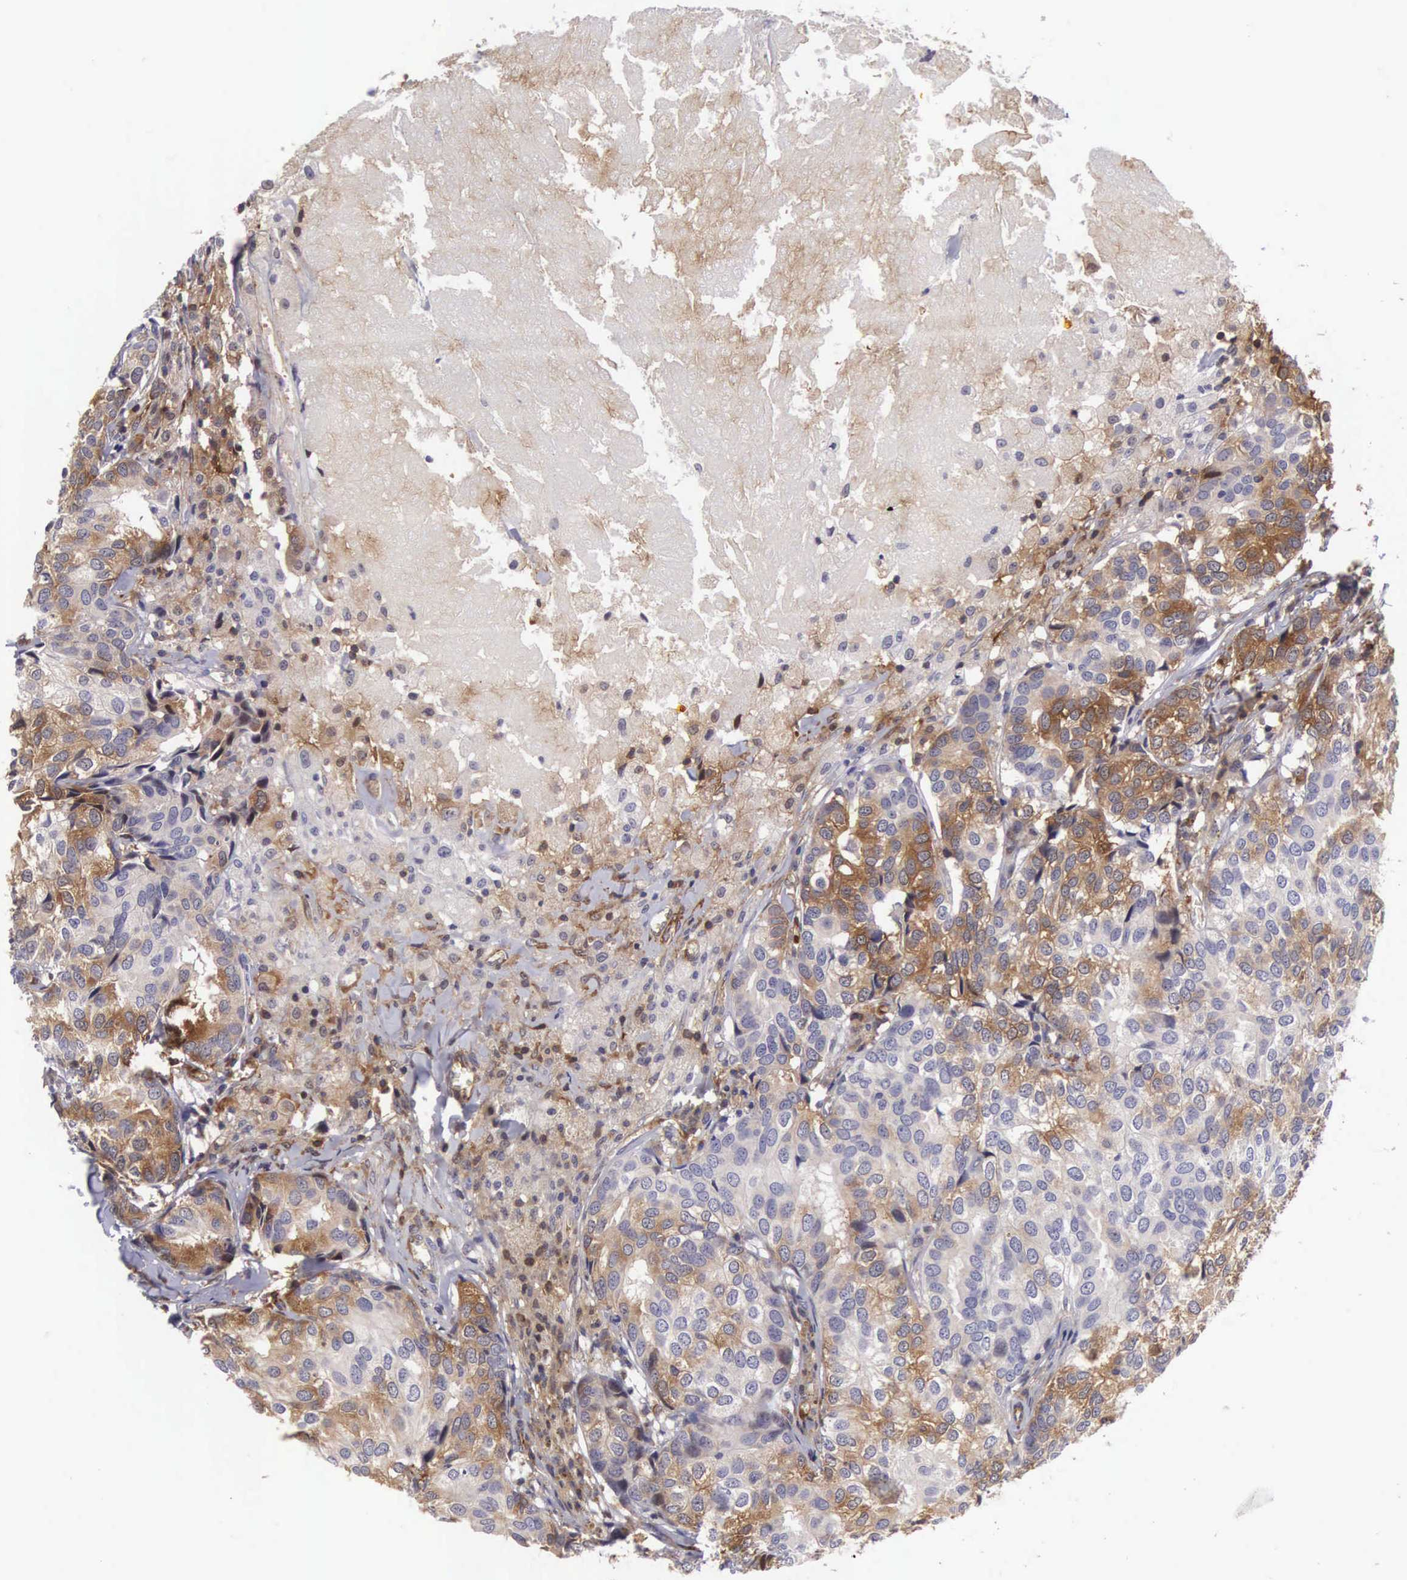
{"staining": {"intensity": "moderate", "quantity": "25%-75%", "location": "cytoplasmic/membranous"}, "tissue": "breast cancer", "cell_type": "Tumor cells", "image_type": "cancer", "snomed": [{"axis": "morphology", "description": "Duct carcinoma"}, {"axis": "topography", "description": "Breast"}], "caption": "This is an image of immunohistochemistry staining of breast intraductal carcinoma, which shows moderate staining in the cytoplasmic/membranous of tumor cells.", "gene": "EMID1", "patient": {"sex": "female", "age": 68}}